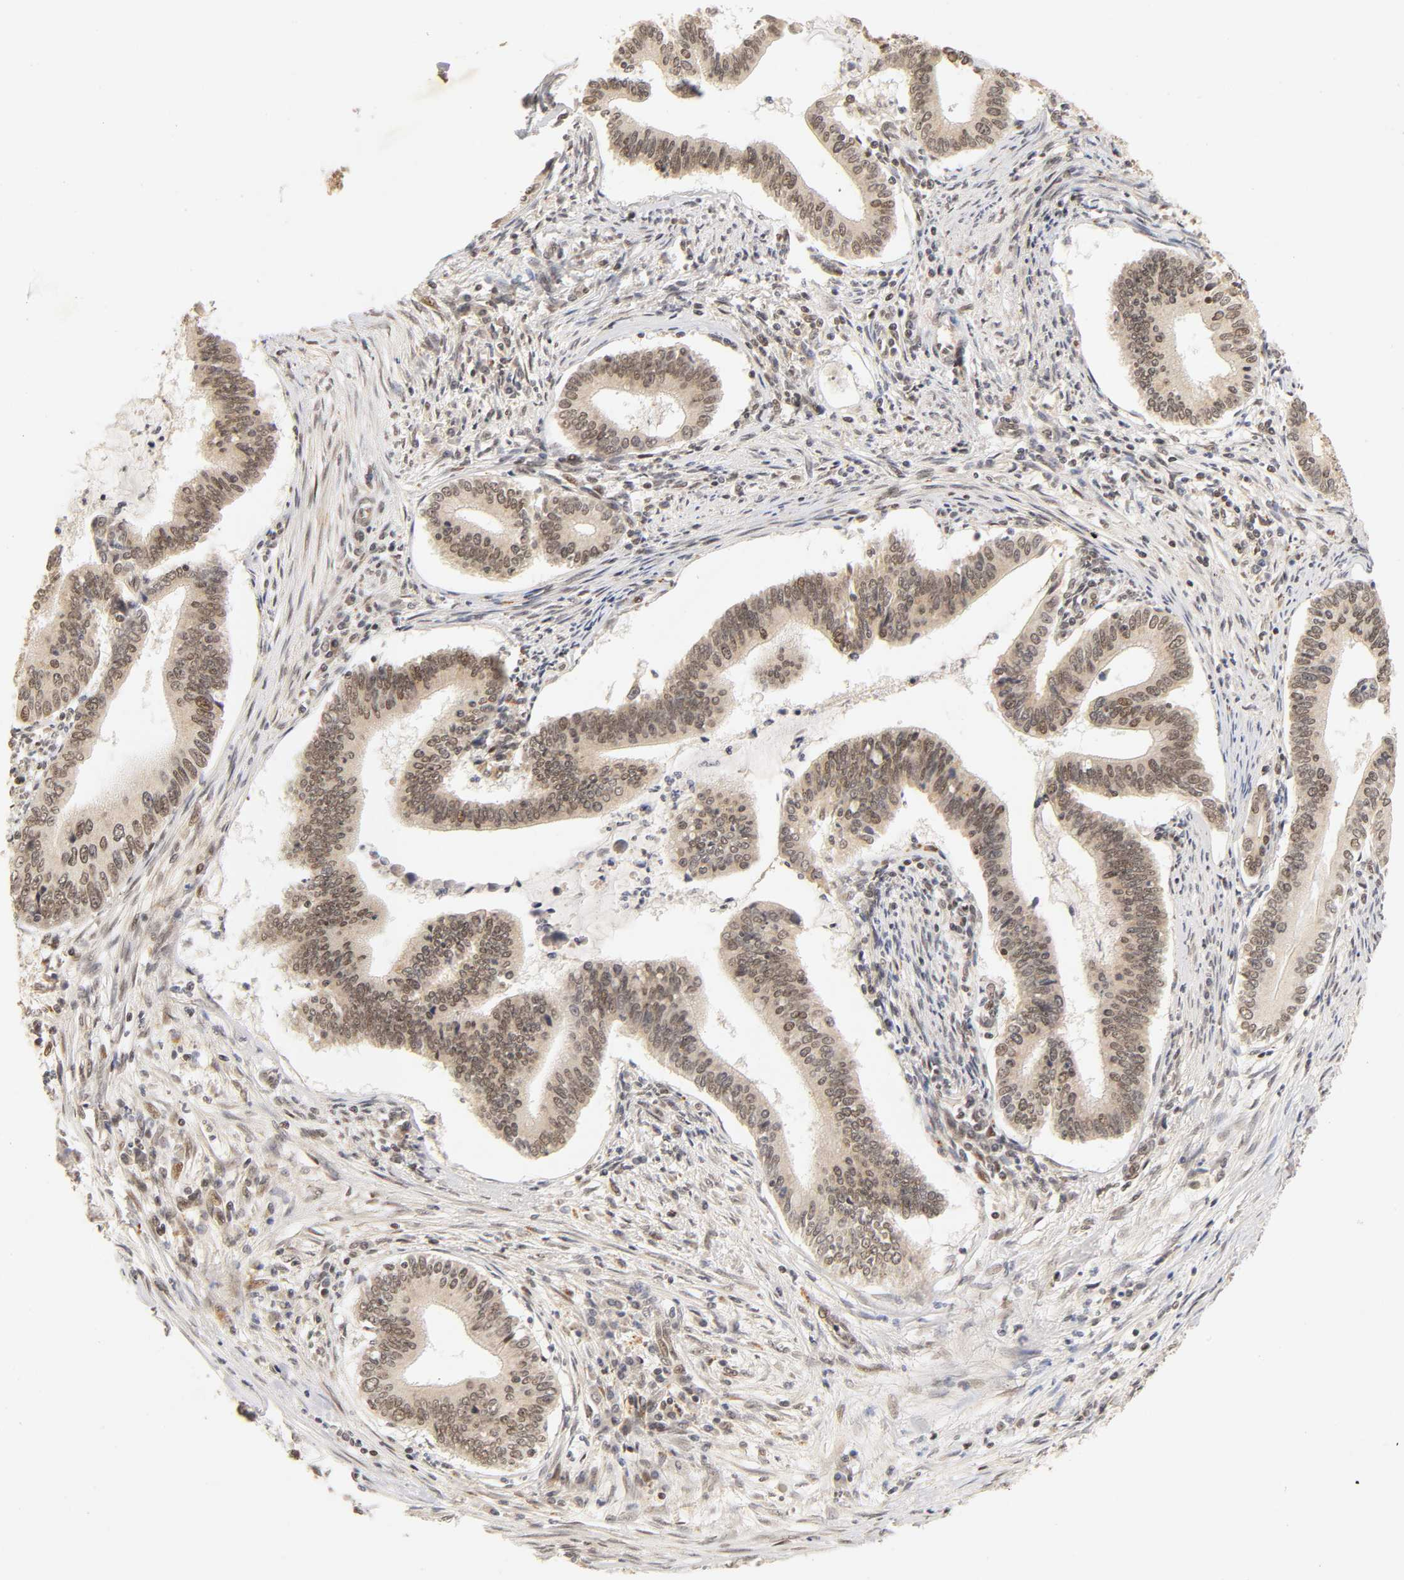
{"staining": {"intensity": "weak", "quantity": "25%-75%", "location": "cytoplasmic/membranous,nuclear"}, "tissue": "cervical cancer", "cell_type": "Tumor cells", "image_type": "cancer", "snomed": [{"axis": "morphology", "description": "Adenocarcinoma, NOS"}, {"axis": "topography", "description": "Cervix"}], "caption": "Cervical adenocarcinoma was stained to show a protein in brown. There is low levels of weak cytoplasmic/membranous and nuclear positivity in approximately 25%-75% of tumor cells. (DAB (3,3'-diaminobenzidine) = brown stain, brightfield microscopy at high magnification).", "gene": "TAF10", "patient": {"sex": "female", "age": 36}}